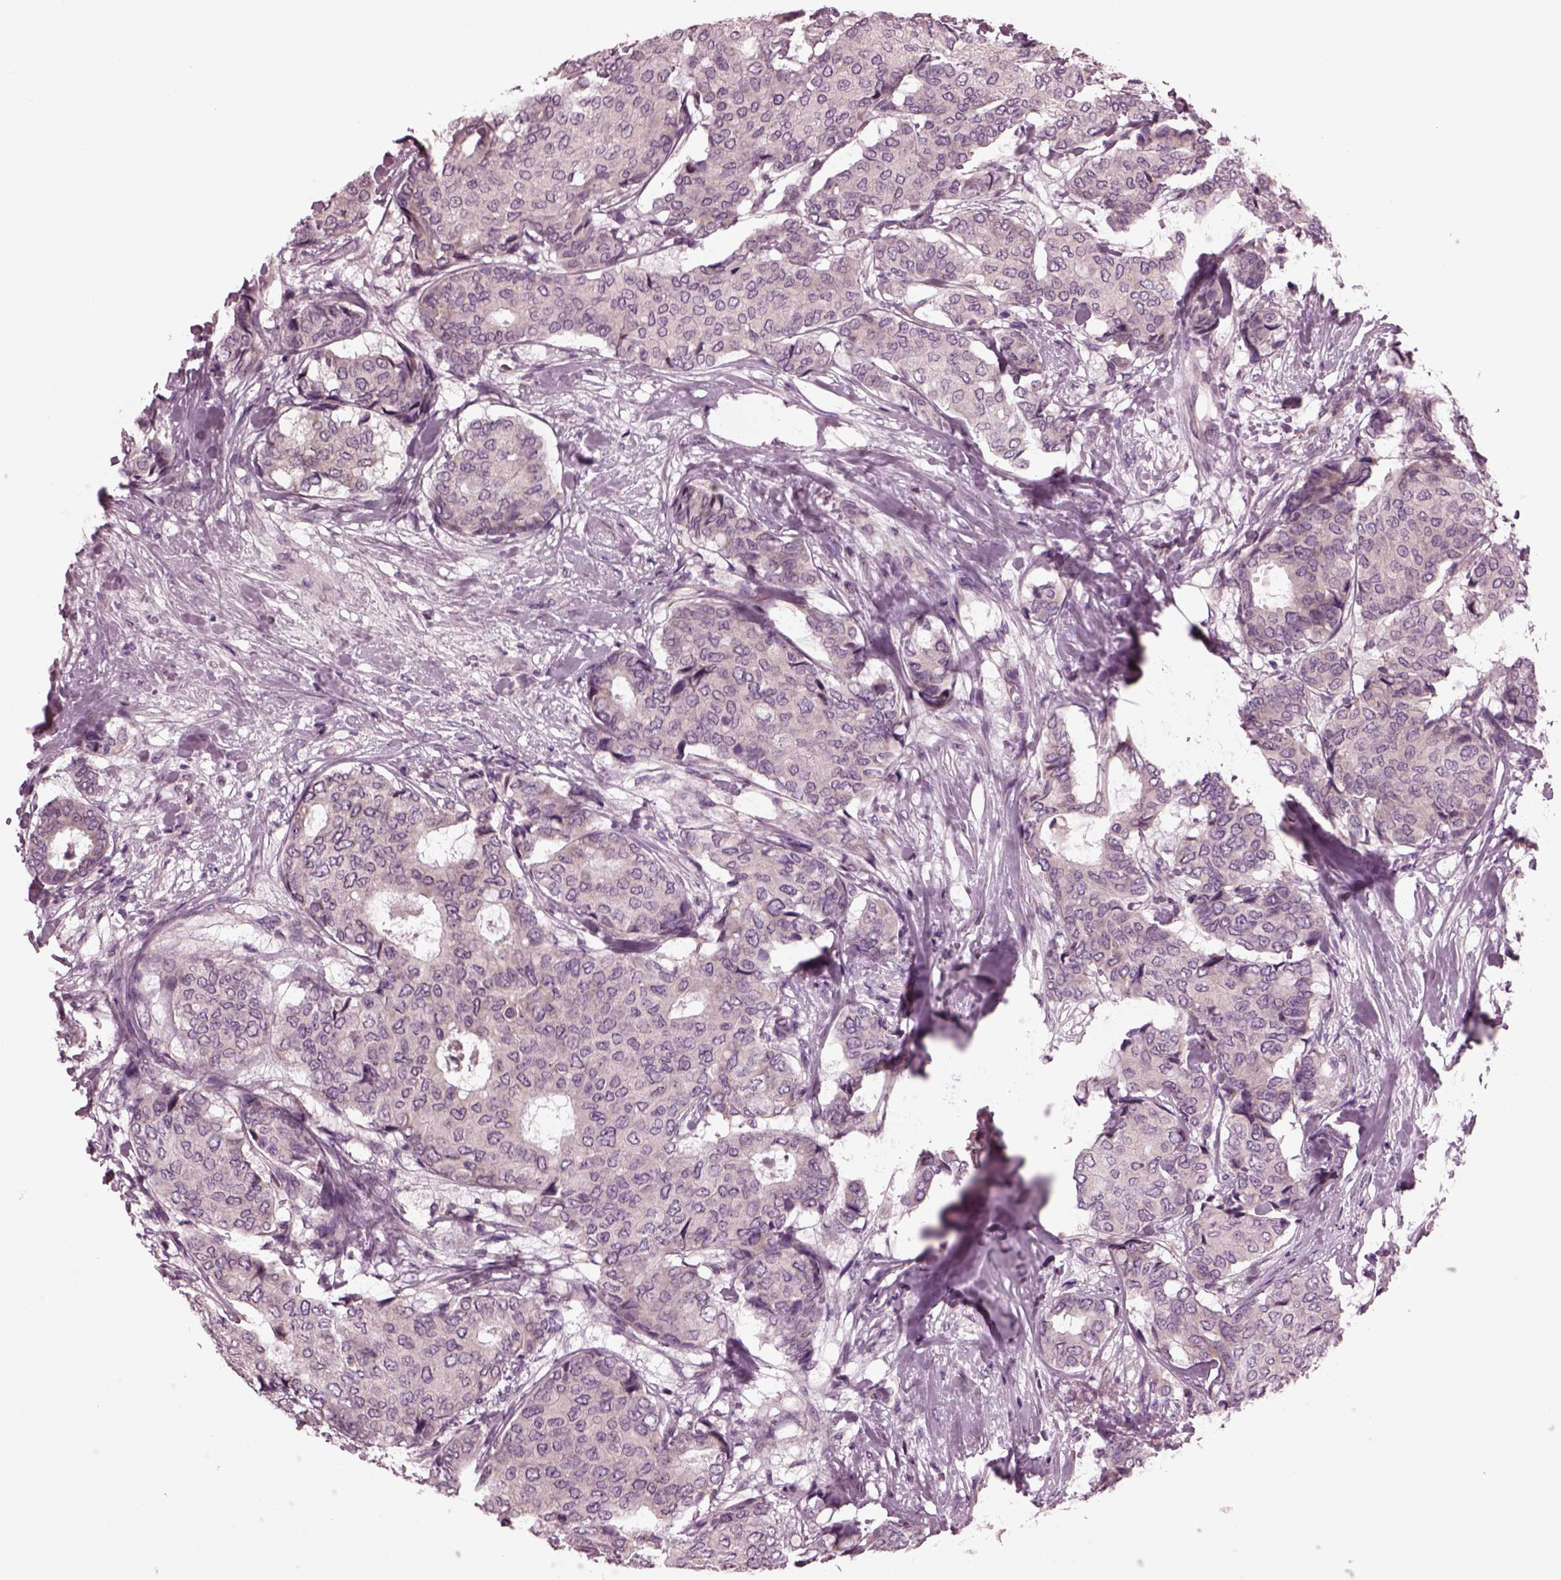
{"staining": {"intensity": "weak", "quantity": "25%-75%", "location": "cytoplasmic/membranous"}, "tissue": "breast cancer", "cell_type": "Tumor cells", "image_type": "cancer", "snomed": [{"axis": "morphology", "description": "Duct carcinoma"}, {"axis": "topography", "description": "Breast"}], "caption": "The immunohistochemical stain shows weak cytoplasmic/membranous staining in tumor cells of breast cancer (intraductal carcinoma) tissue.", "gene": "AP4M1", "patient": {"sex": "female", "age": 75}}